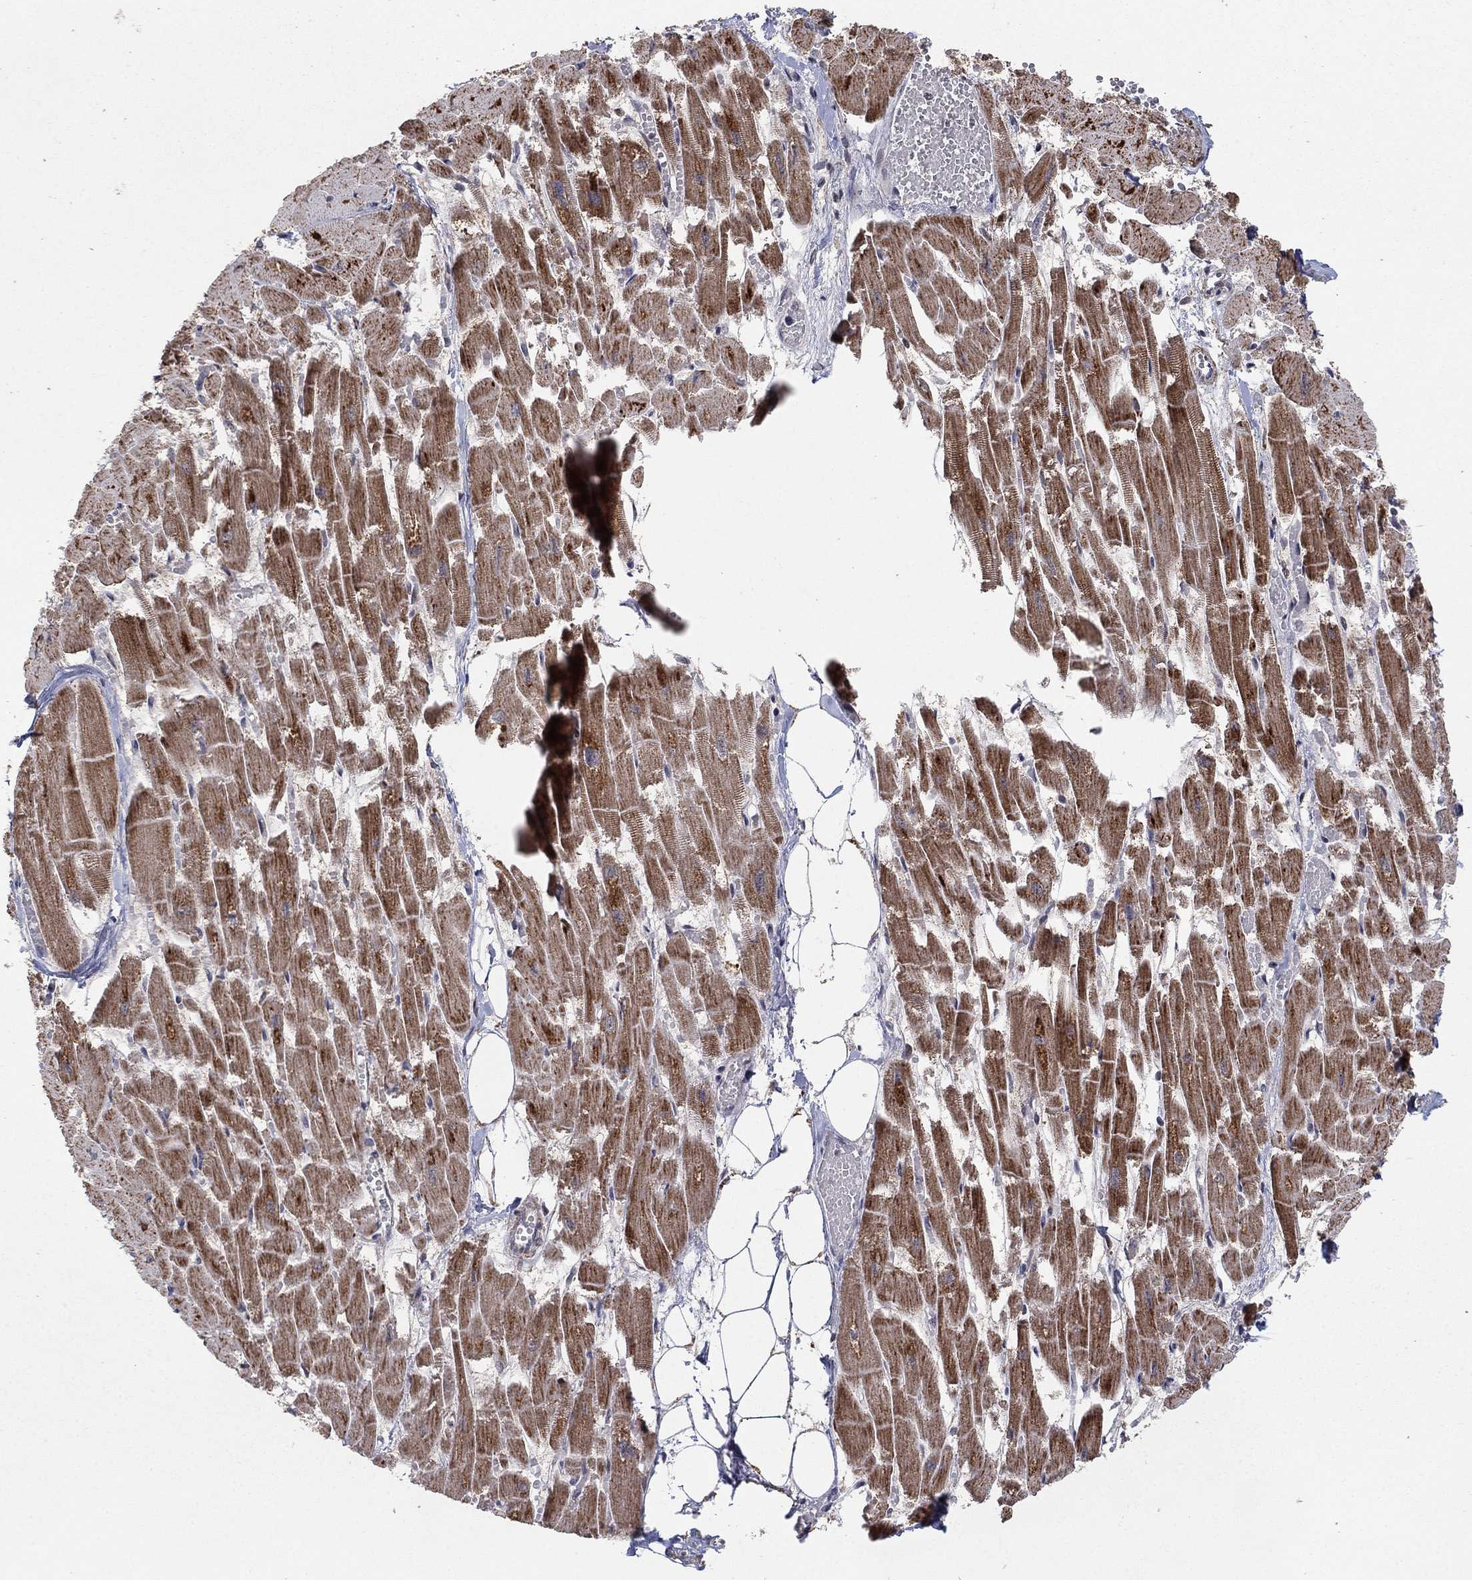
{"staining": {"intensity": "moderate", "quantity": ">75%", "location": "cytoplasmic/membranous"}, "tissue": "heart muscle", "cell_type": "Cardiomyocytes", "image_type": "normal", "snomed": [{"axis": "morphology", "description": "Normal tissue, NOS"}, {"axis": "topography", "description": "Heart"}], "caption": "Cardiomyocytes exhibit medium levels of moderate cytoplasmic/membranous positivity in approximately >75% of cells in unremarkable heart muscle. (Brightfield microscopy of DAB IHC at high magnification).", "gene": "ZNF395", "patient": {"sex": "female", "age": 52}}